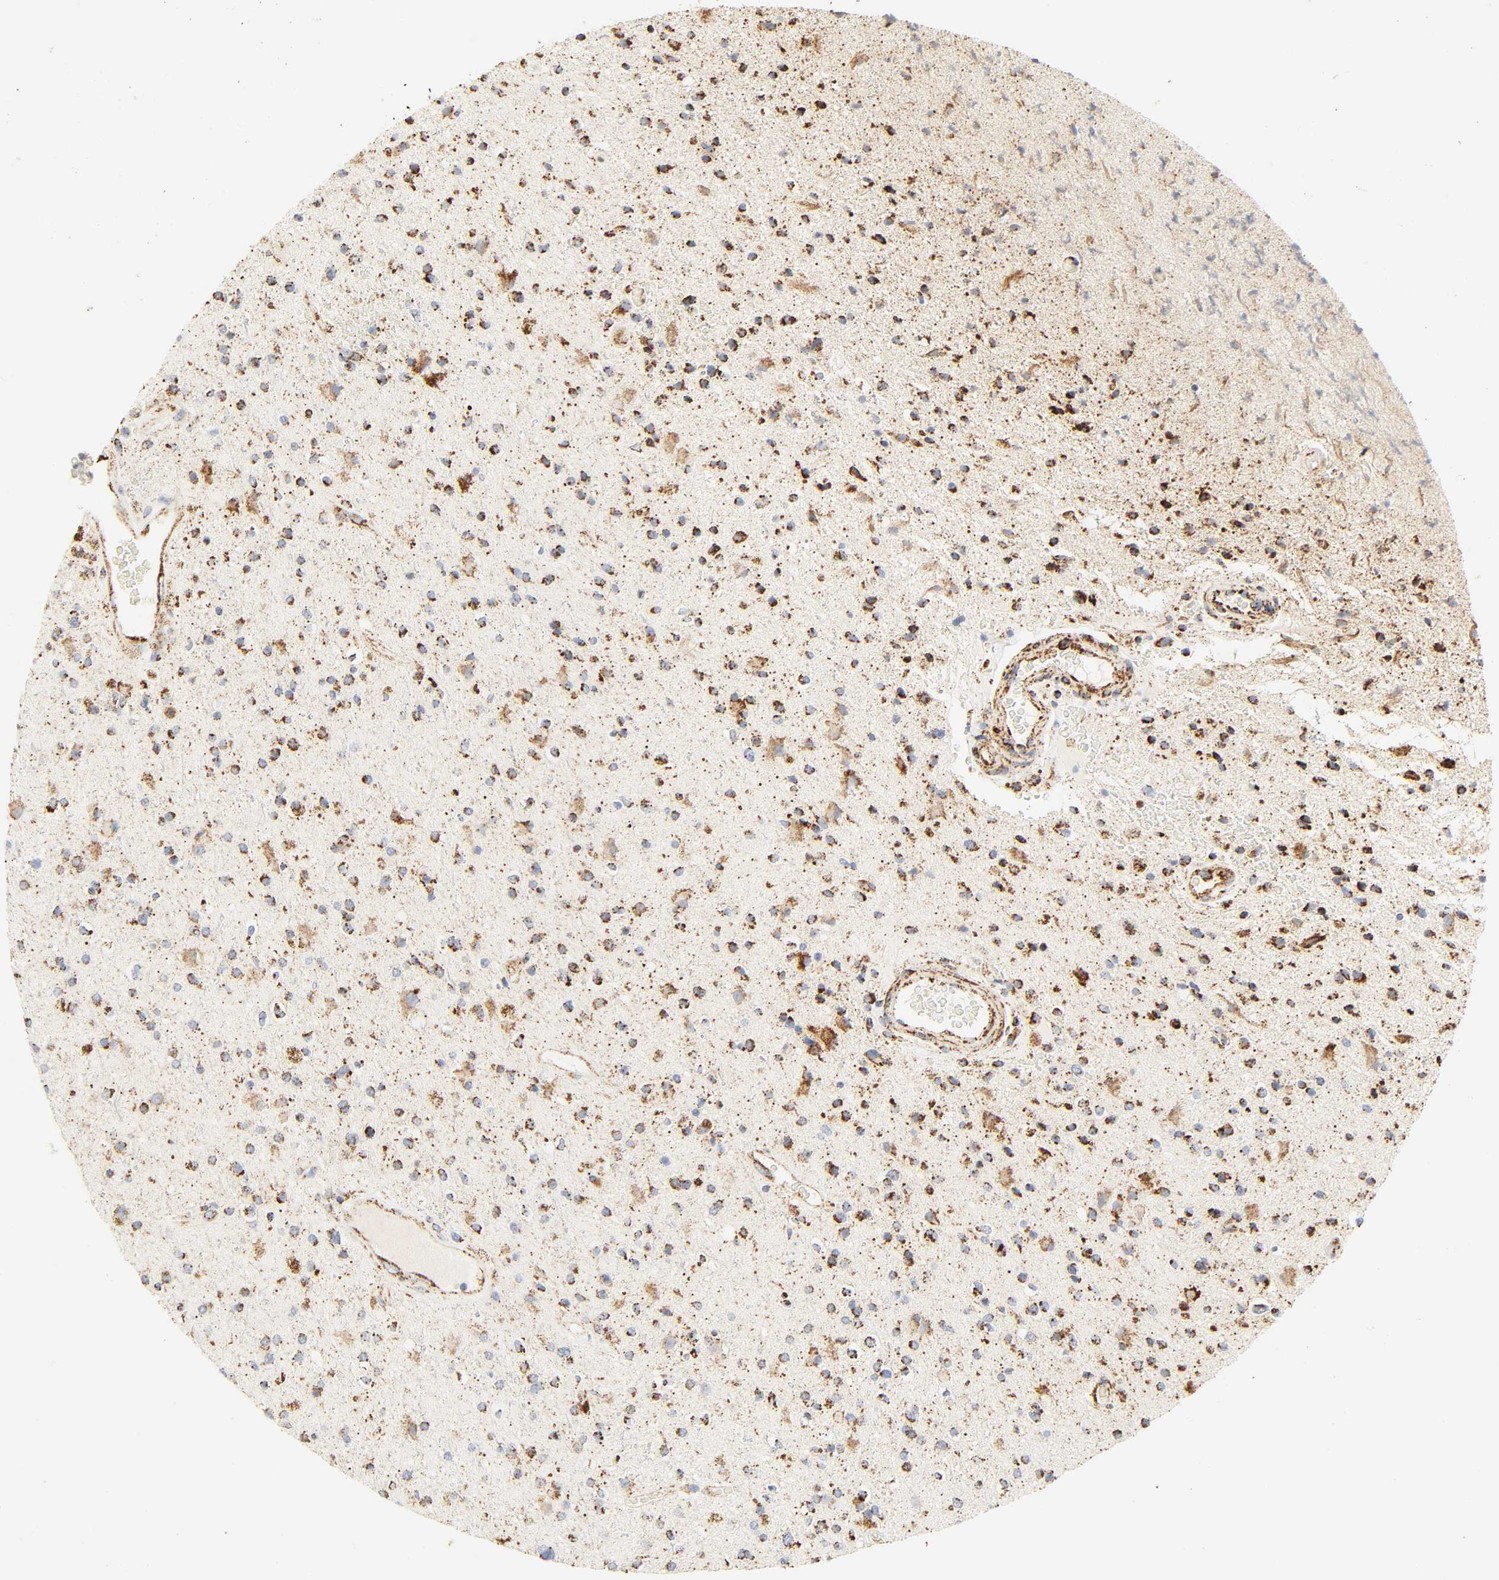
{"staining": {"intensity": "moderate", "quantity": ">75%", "location": "cytoplasmic/membranous"}, "tissue": "glioma", "cell_type": "Tumor cells", "image_type": "cancer", "snomed": [{"axis": "morphology", "description": "Glioma, malignant, High grade"}, {"axis": "topography", "description": "Brain"}], "caption": "Protein expression by immunohistochemistry reveals moderate cytoplasmic/membranous expression in about >75% of tumor cells in high-grade glioma (malignant).", "gene": "ACAT1", "patient": {"sex": "male", "age": 33}}